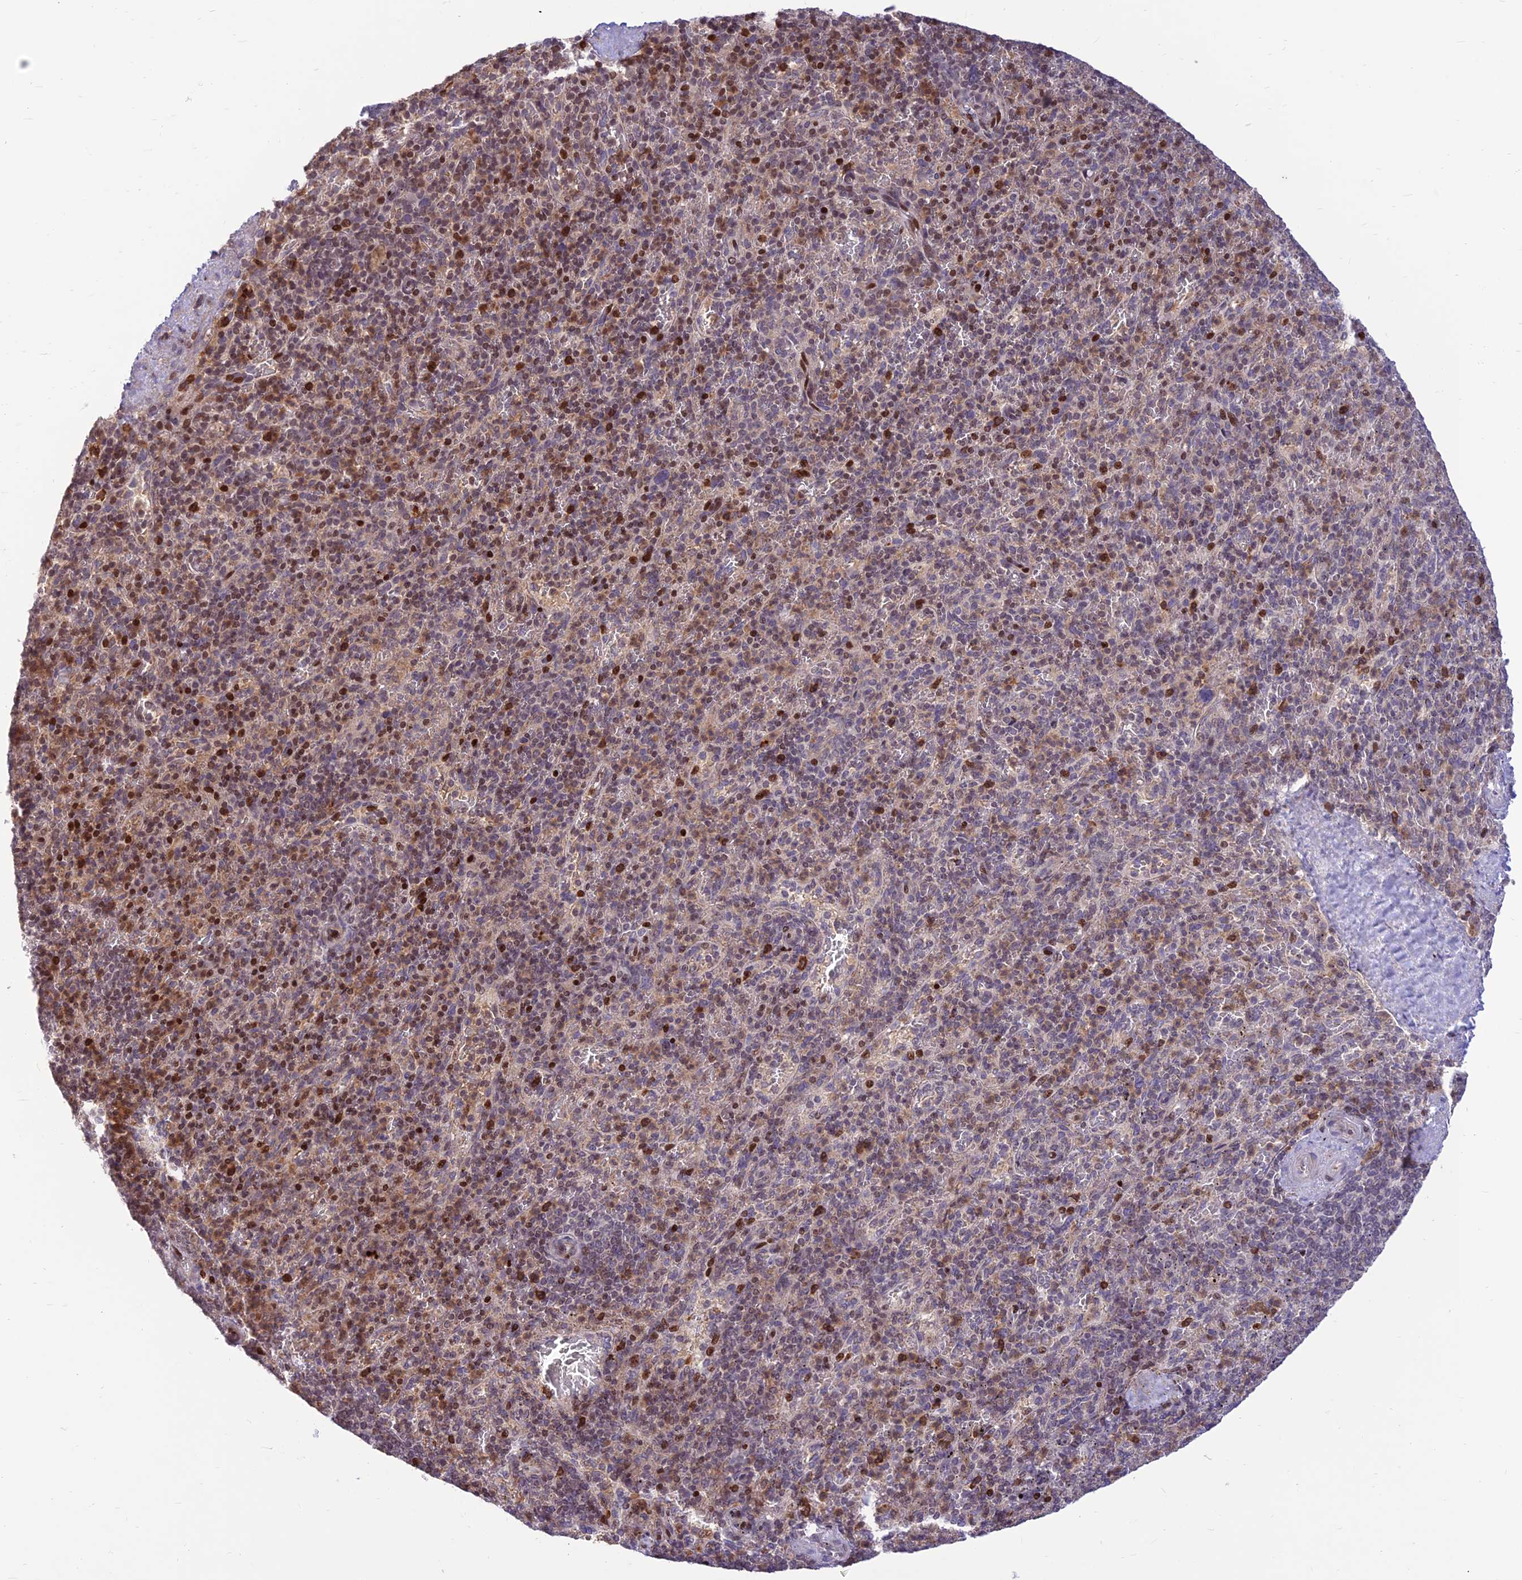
{"staining": {"intensity": "moderate", "quantity": "25%-75%", "location": "nuclear"}, "tissue": "spleen", "cell_type": "Cells in red pulp", "image_type": "normal", "snomed": [{"axis": "morphology", "description": "Normal tissue, NOS"}, {"axis": "topography", "description": "Spleen"}], "caption": "This histopathology image shows immunohistochemistry staining of benign spleen, with medium moderate nuclear positivity in approximately 25%-75% of cells in red pulp.", "gene": "FAM186B", "patient": {"sex": "male", "age": 82}}